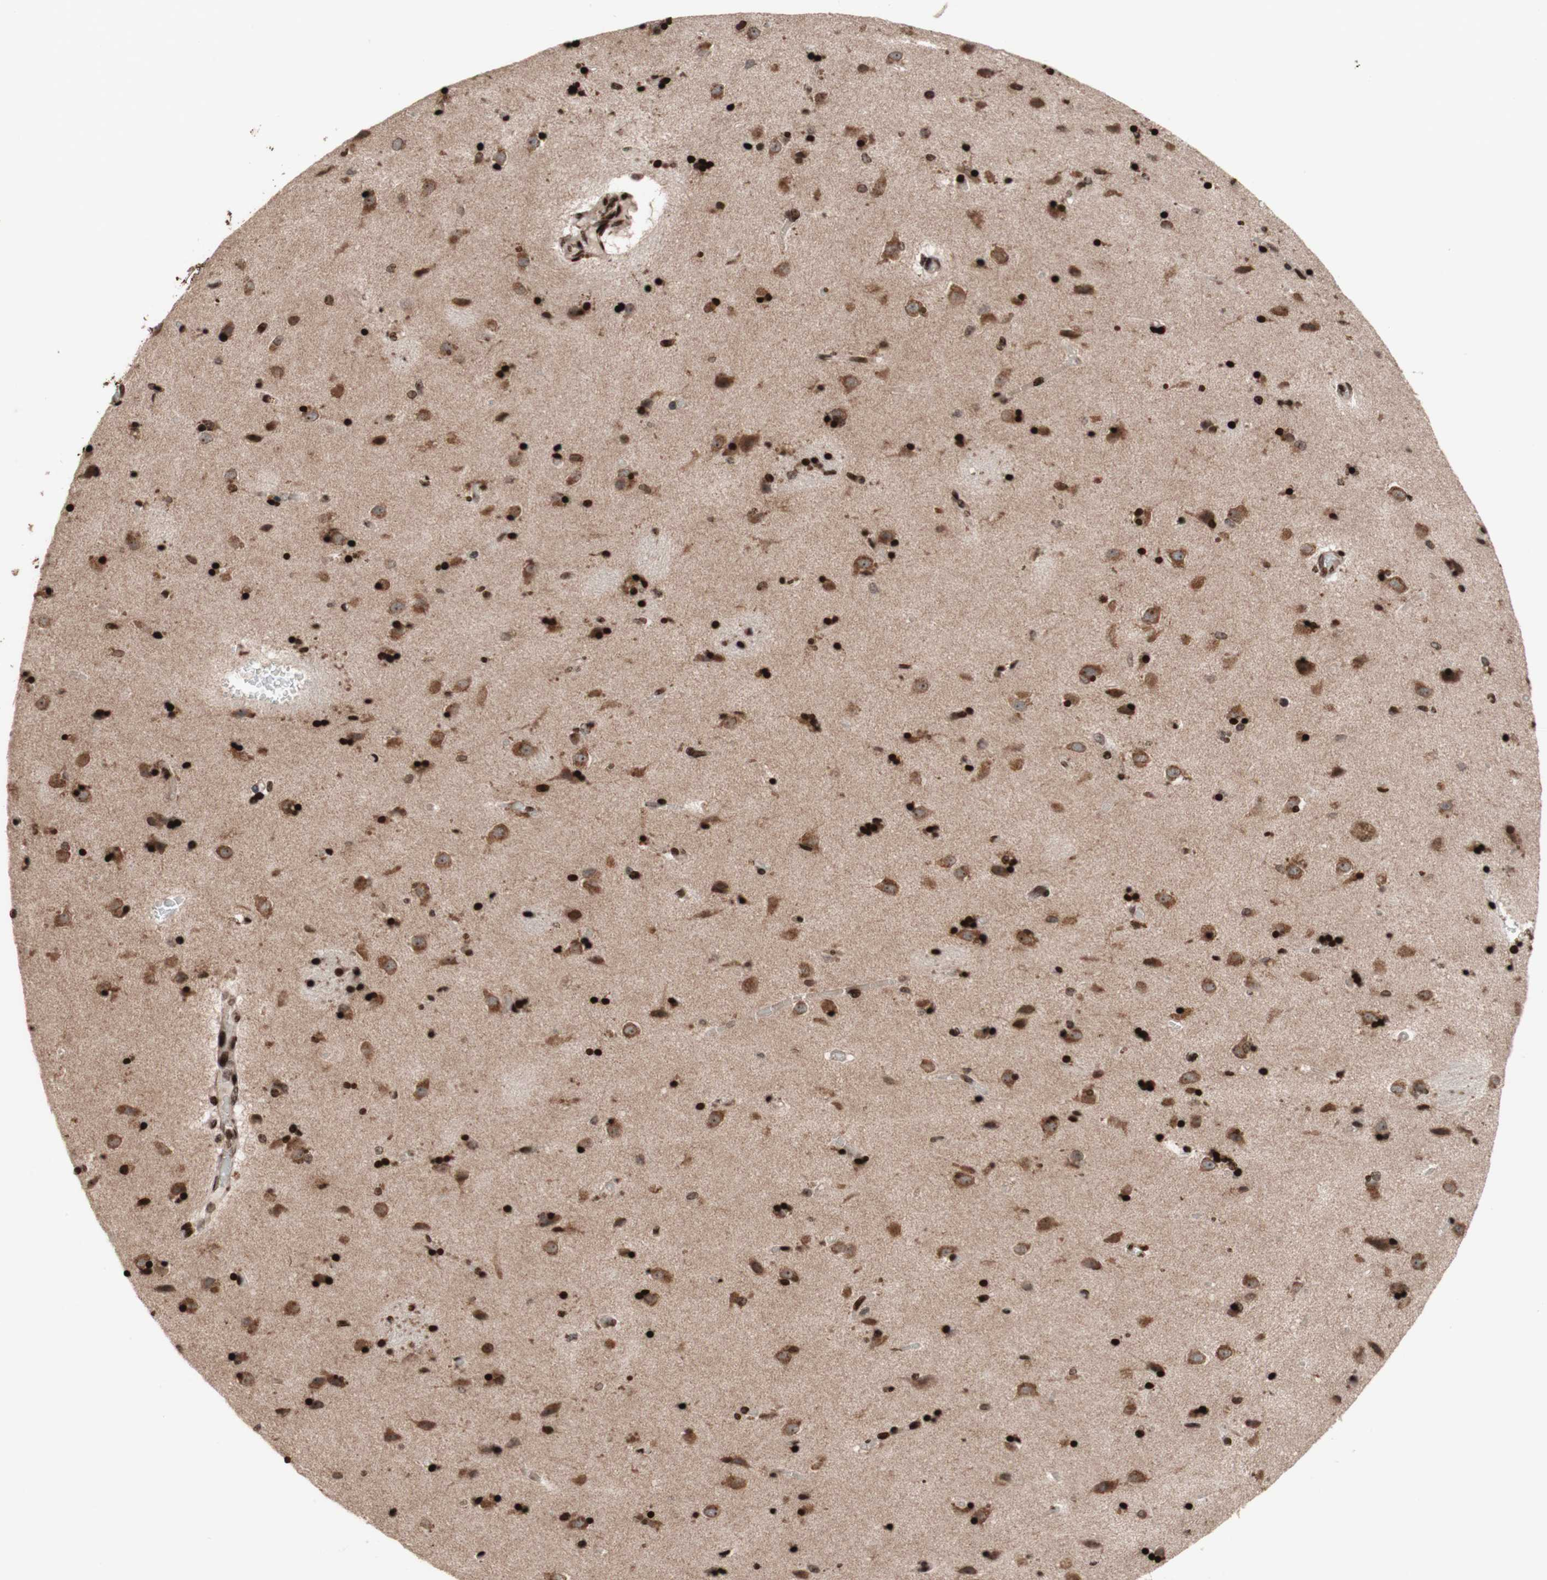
{"staining": {"intensity": "strong", "quantity": ">75%", "location": "nuclear"}, "tissue": "caudate", "cell_type": "Glial cells", "image_type": "normal", "snomed": [{"axis": "morphology", "description": "Normal tissue, NOS"}, {"axis": "topography", "description": "Lateral ventricle wall"}], "caption": "High-magnification brightfield microscopy of benign caudate stained with DAB (brown) and counterstained with hematoxylin (blue). glial cells exhibit strong nuclear positivity is identified in approximately>75% of cells.", "gene": "POLA1", "patient": {"sex": "female", "age": 54}}